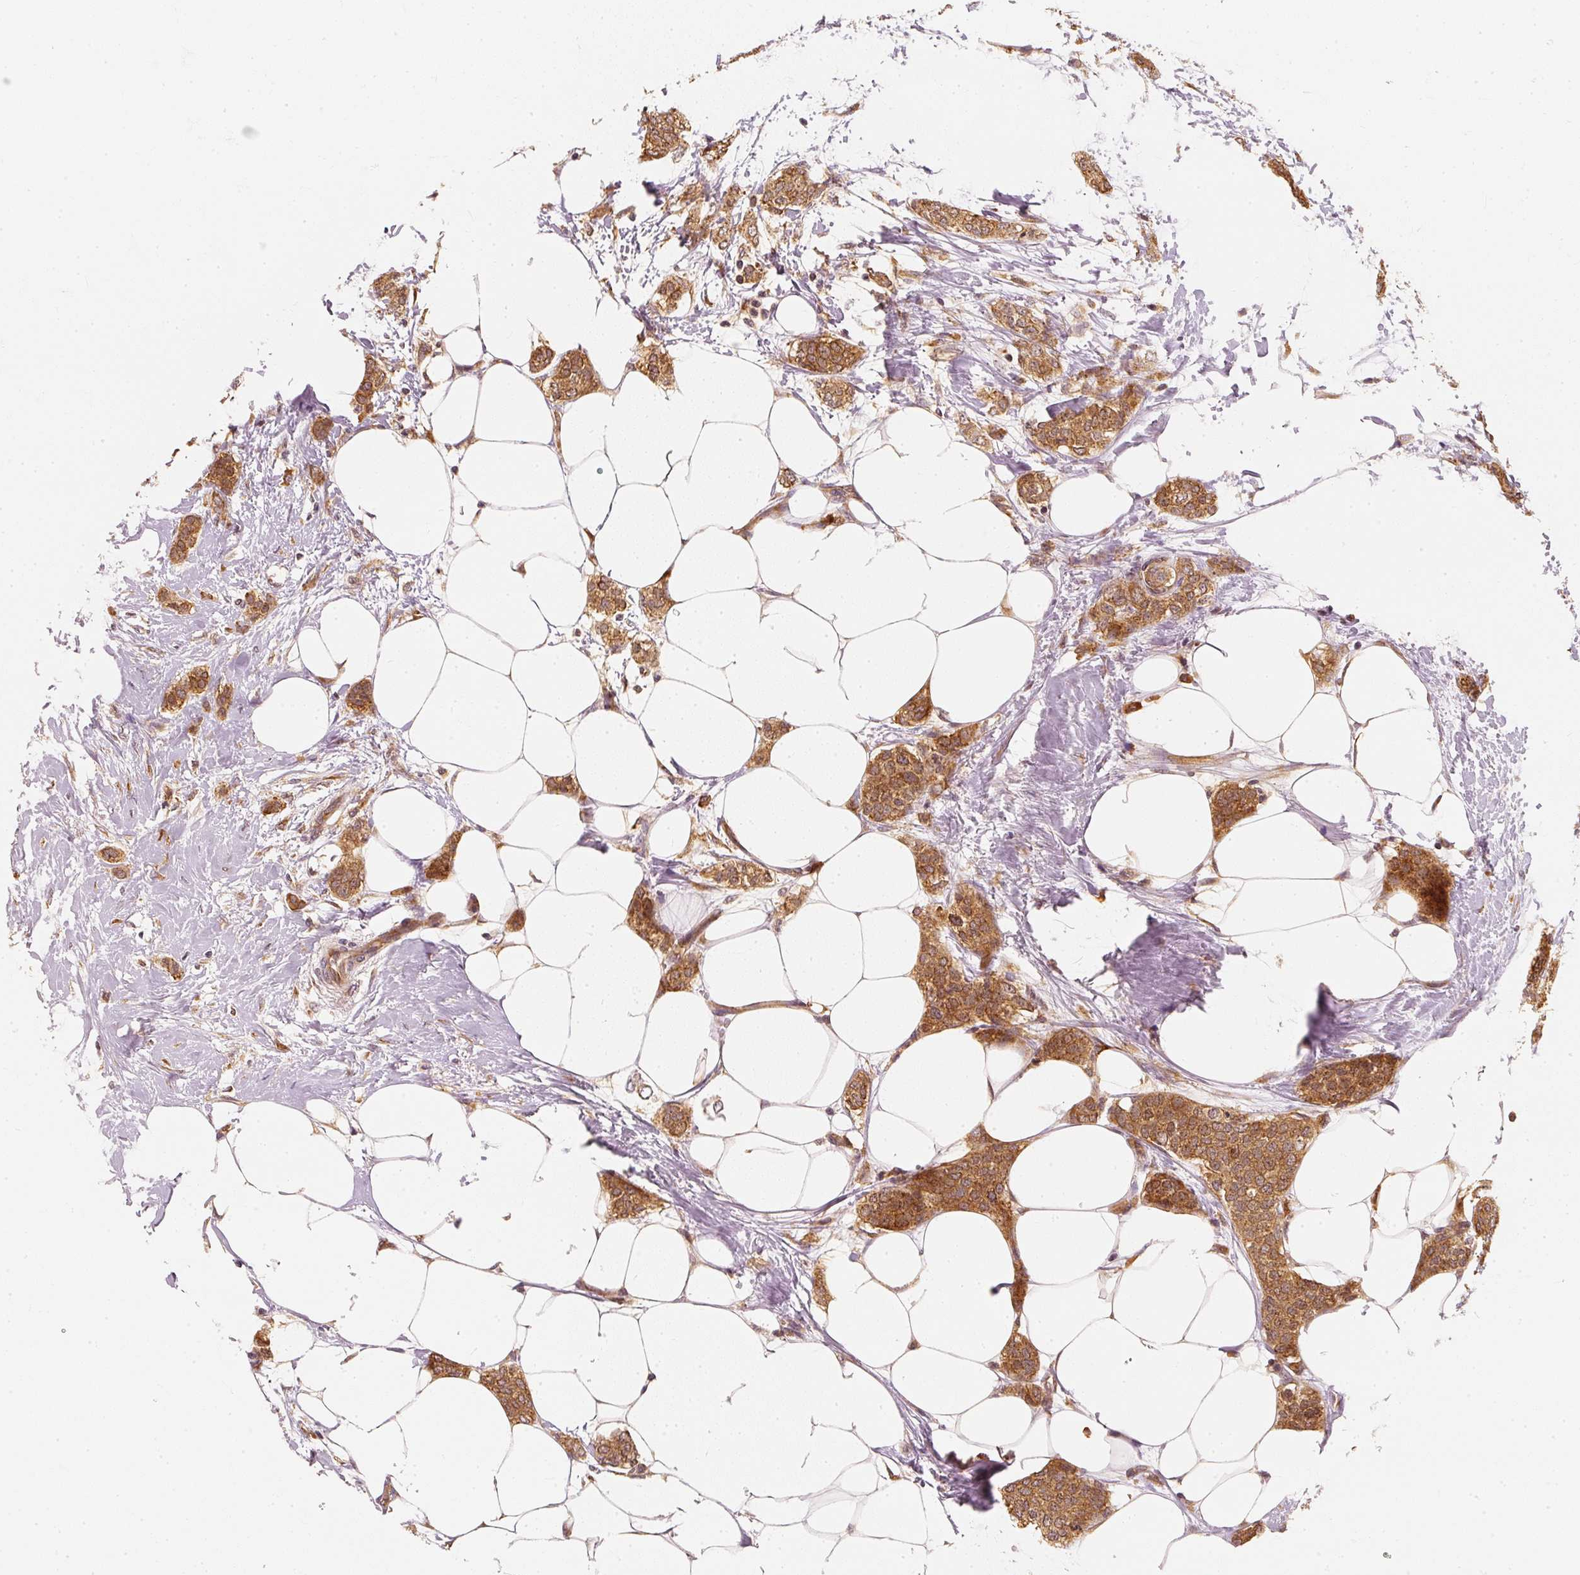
{"staining": {"intensity": "strong", "quantity": ">75%", "location": "cytoplasmic/membranous"}, "tissue": "breast cancer", "cell_type": "Tumor cells", "image_type": "cancer", "snomed": [{"axis": "morphology", "description": "Duct carcinoma"}, {"axis": "topography", "description": "Breast"}], "caption": "Protein staining displays strong cytoplasmic/membranous positivity in about >75% of tumor cells in breast cancer (infiltrating ductal carcinoma).", "gene": "EEF1A2", "patient": {"sex": "female", "age": 72}}